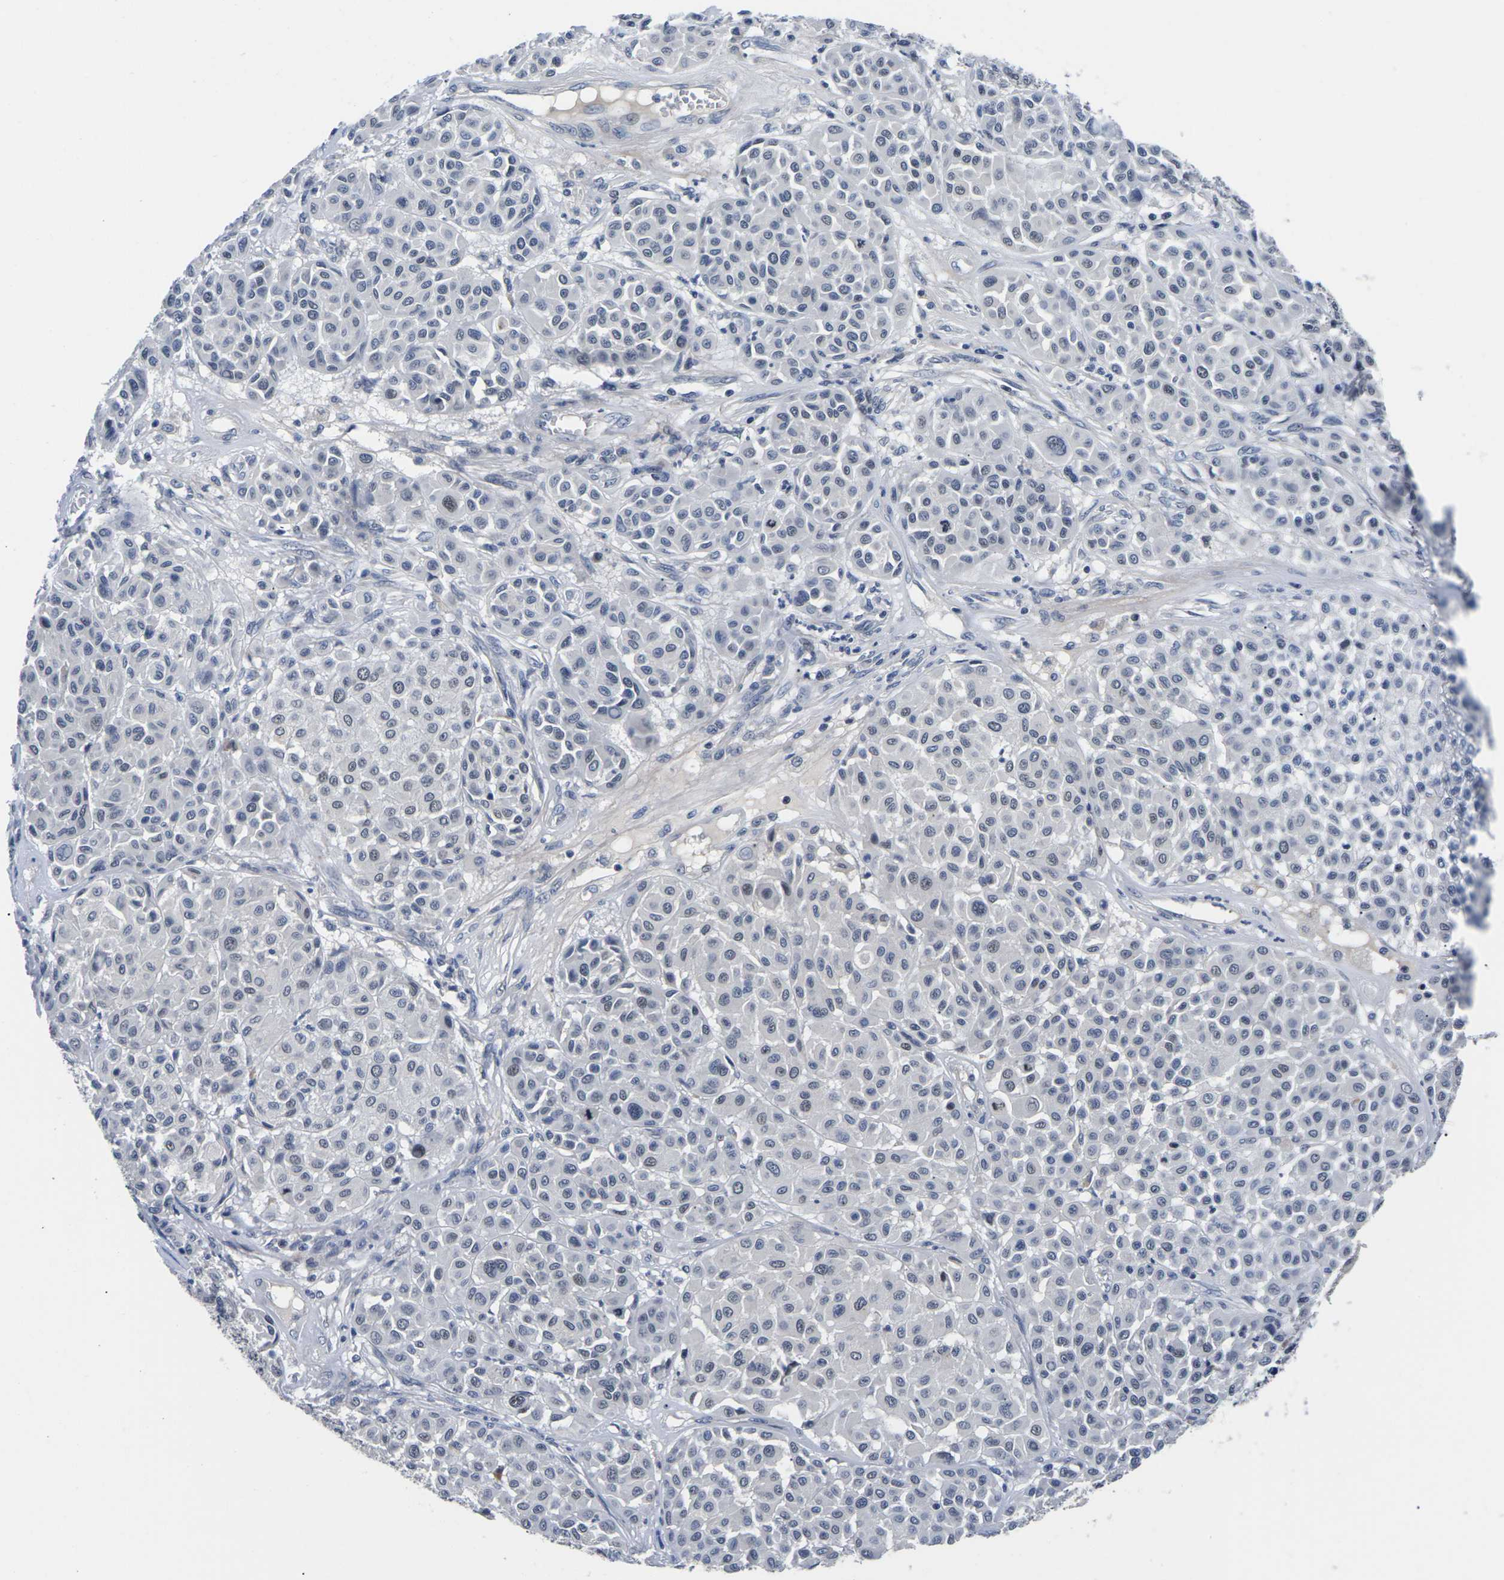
{"staining": {"intensity": "negative", "quantity": "none", "location": "none"}, "tissue": "melanoma", "cell_type": "Tumor cells", "image_type": "cancer", "snomed": [{"axis": "morphology", "description": "Malignant melanoma, Metastatic site"}, {"axis": "topography", "description": "Soft tissue"}], "caption": "IHC micrograph of human melanoma stained for a protein (brown), which exhibits no staining in tumor cells.", "gene": "ST6GAL2", "patient": {"sex": "male", "age": 41}}